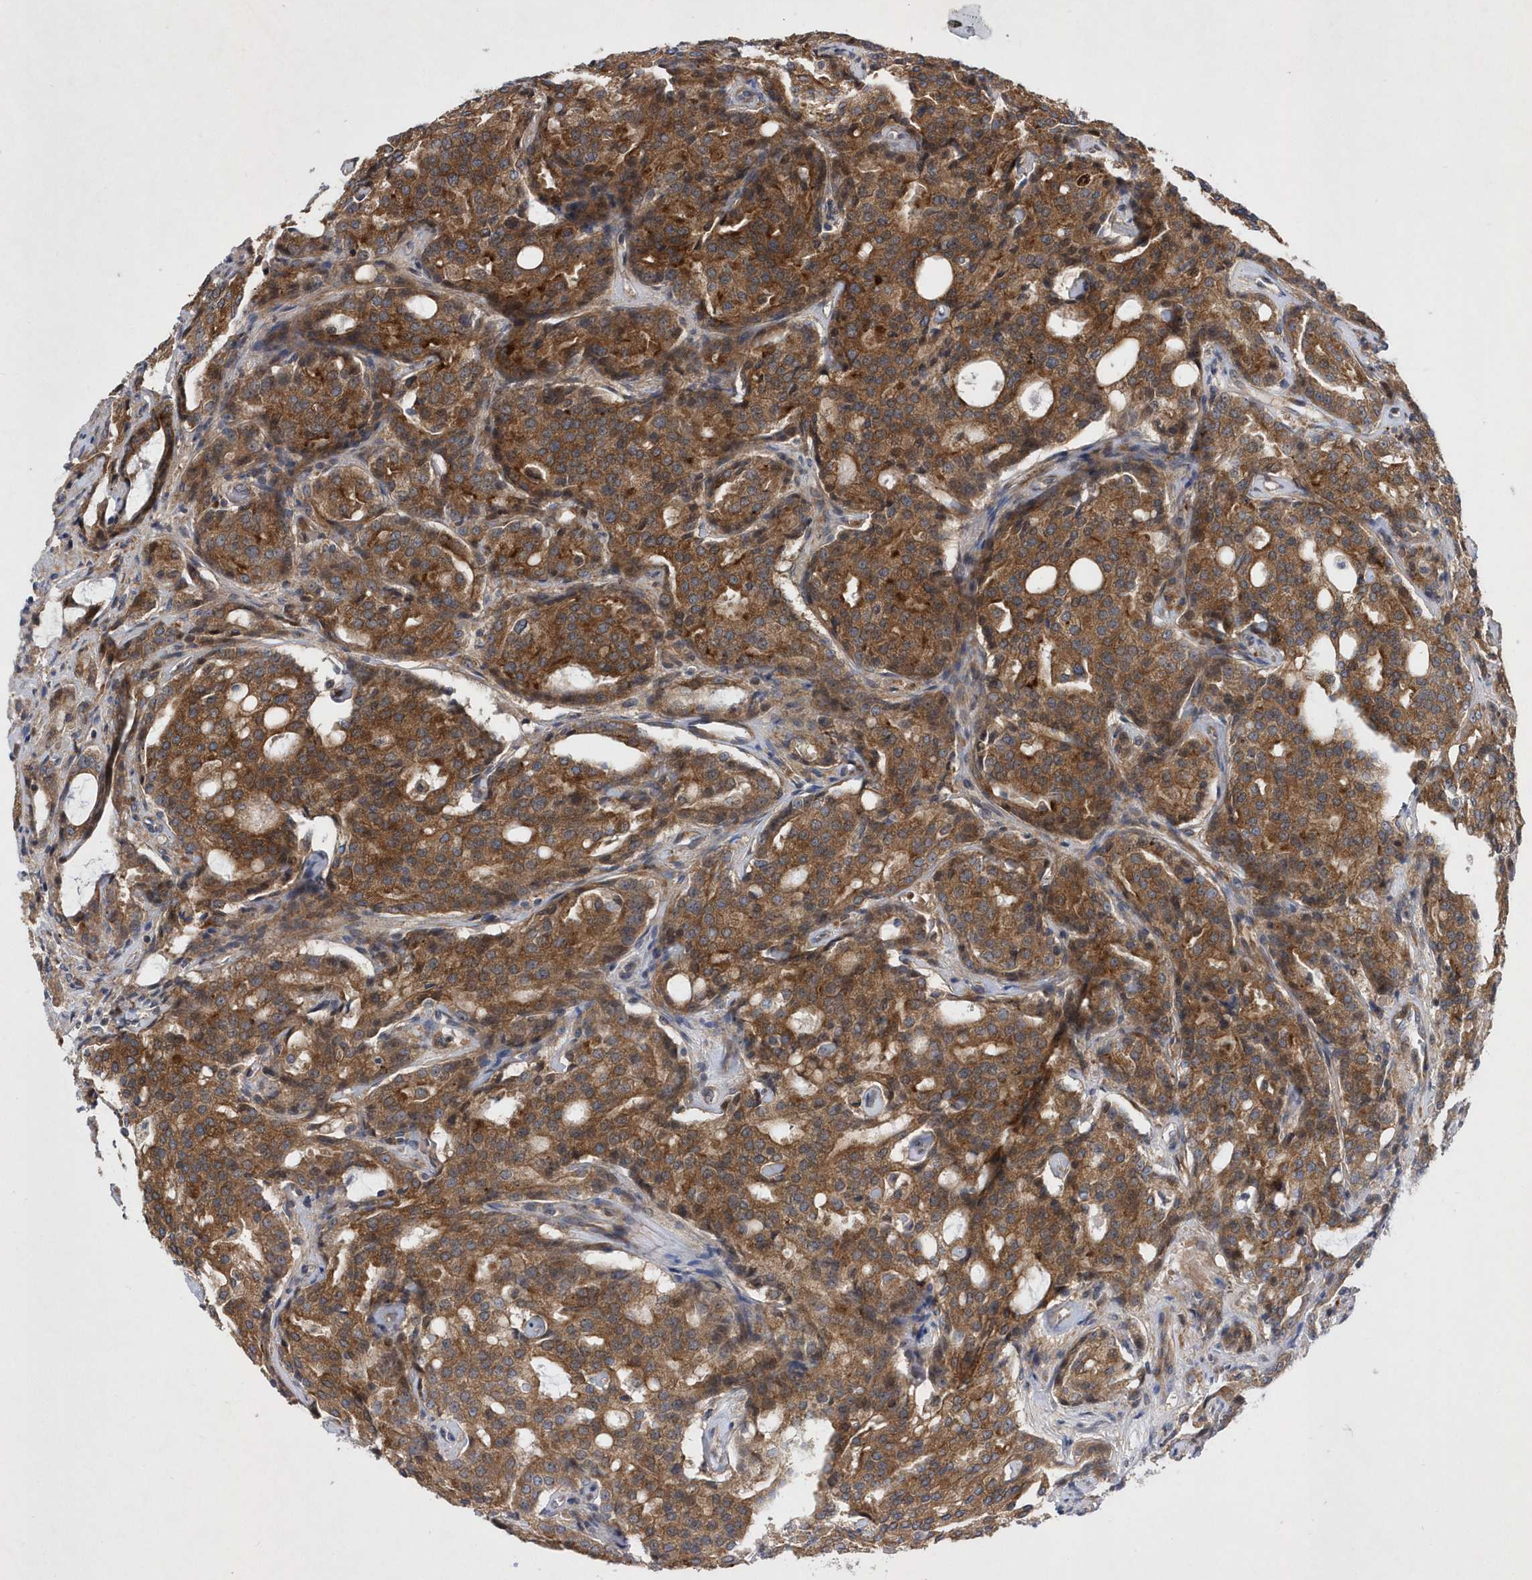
{"staining": {"intensity": "strong", "quantity": ">75%", "location": "cytoplasmic/membranous"}, "tissue": "prostate cancer", "cell_type": "Tumor cells", "image_type": "cancer", "snomed": [{"axis": "morphology", "description": "Adenocarcinoma, High grade"}, {"axis": "topography", "description": "Prostate"}], "caption": "About >75% of tumor cells in prostate cancer (high-grade adenocarcinoma) reveal strong cytoplasmic/membranous protein positivity as visualized by brown immunohistochemical staining.", "gene": "LONRF2", "patient": {"sex": "male", "age": 72}}